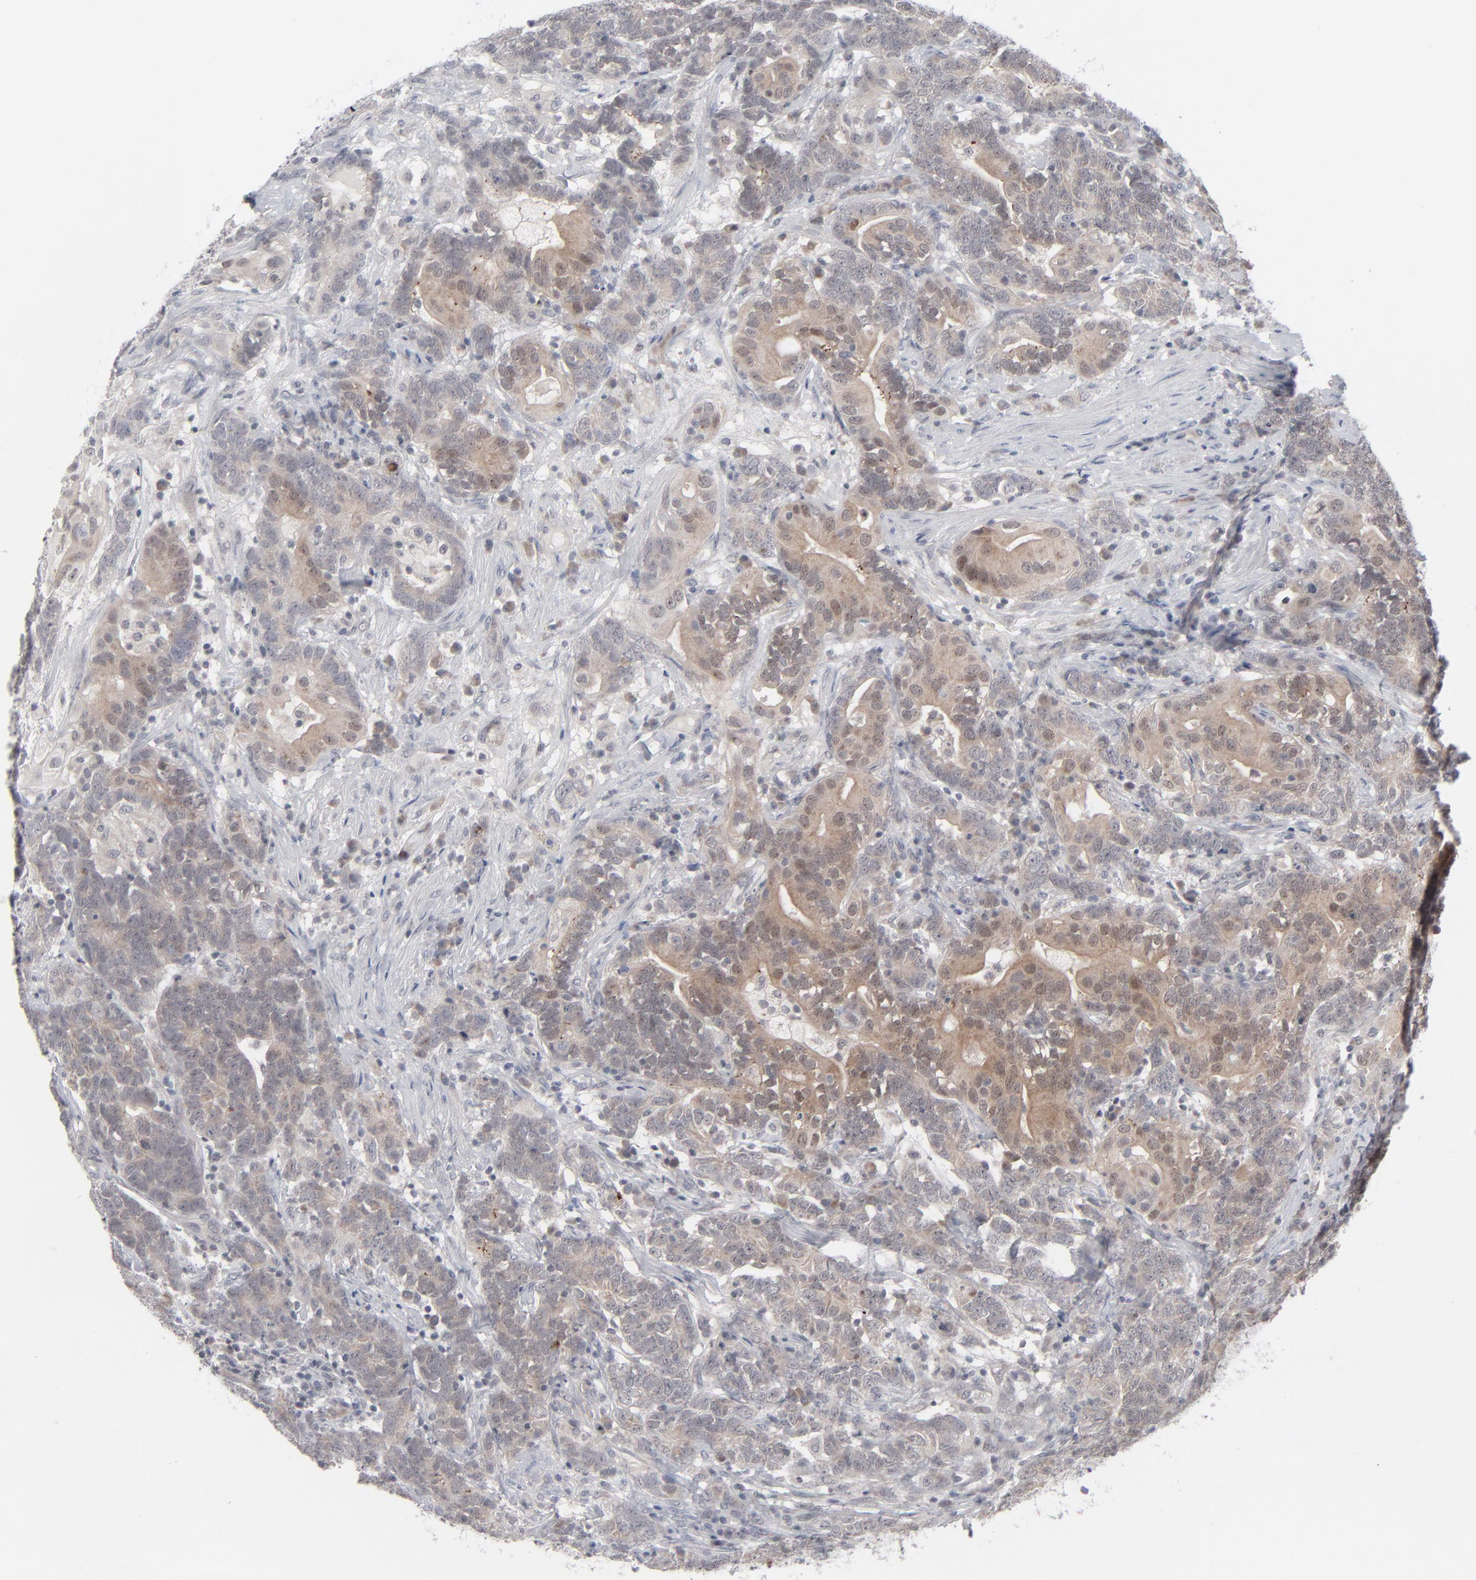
{"staining": {"intensity": "moderate", "quantity": "<25%", "location": "cytoplasmic/membranous"}, "tissue": "testis cancer", "cell_type": "Tumor cells", "image_type": "cancer", "snomed": [{"axis": "morphology", "description": "Carcinoma, Embryonal, NOS"}, {"axis": "topography", "description": "Testis"}], "caption": "Moderate cytoplasmic/membranous staining is appreciated in approximately <25% of tumor cells in testis cancer (embryonal carcinoma). (DAB IHC with brightfield microscopy, high magnification).", "gene": "POF1B", "patient": {"sex": "male", "age": 26}}